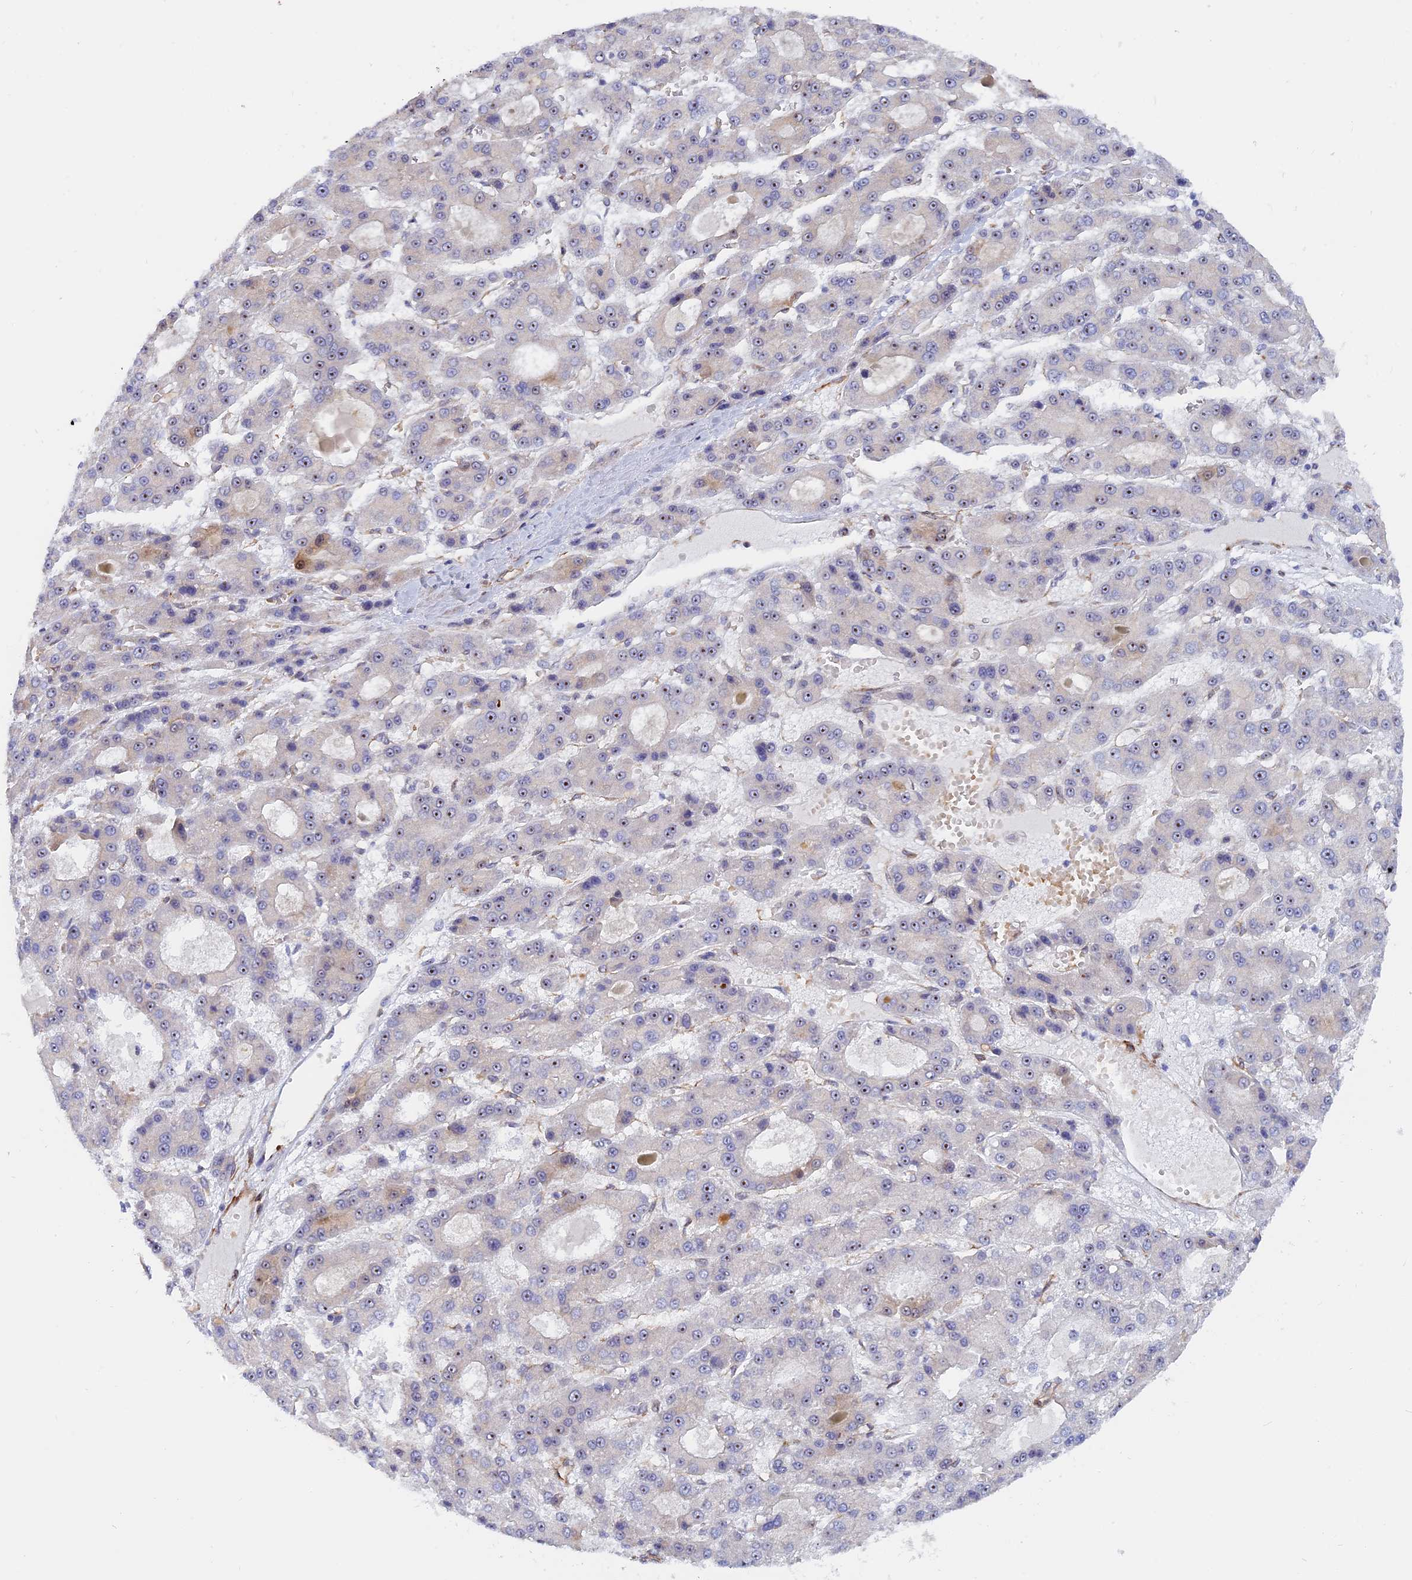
{"staining": {"intensity": "weak", "quantity": "25%-75%", "location": "nuclear"}, "tissue": "liver cancer", "cell_type": "Tumor cells", "image_type": "cancer", "snomed": [{"axis": "morphology", "description": "Carcinoma, Hepatocellular, NOS"}, {"axis": "topography", "description": "Liver"}], "caption": "An image of liver hepatocellular carcinoma stained for a protein reveals weak nuclear brown staining in tumor cells. The staining is performed using DAB brown chromogen to label protein expression. The nuclei are counter-stained blue using hematoxylin.", "gene": "DBNDD1", "patient": {"sex": "male", "age": 70}}